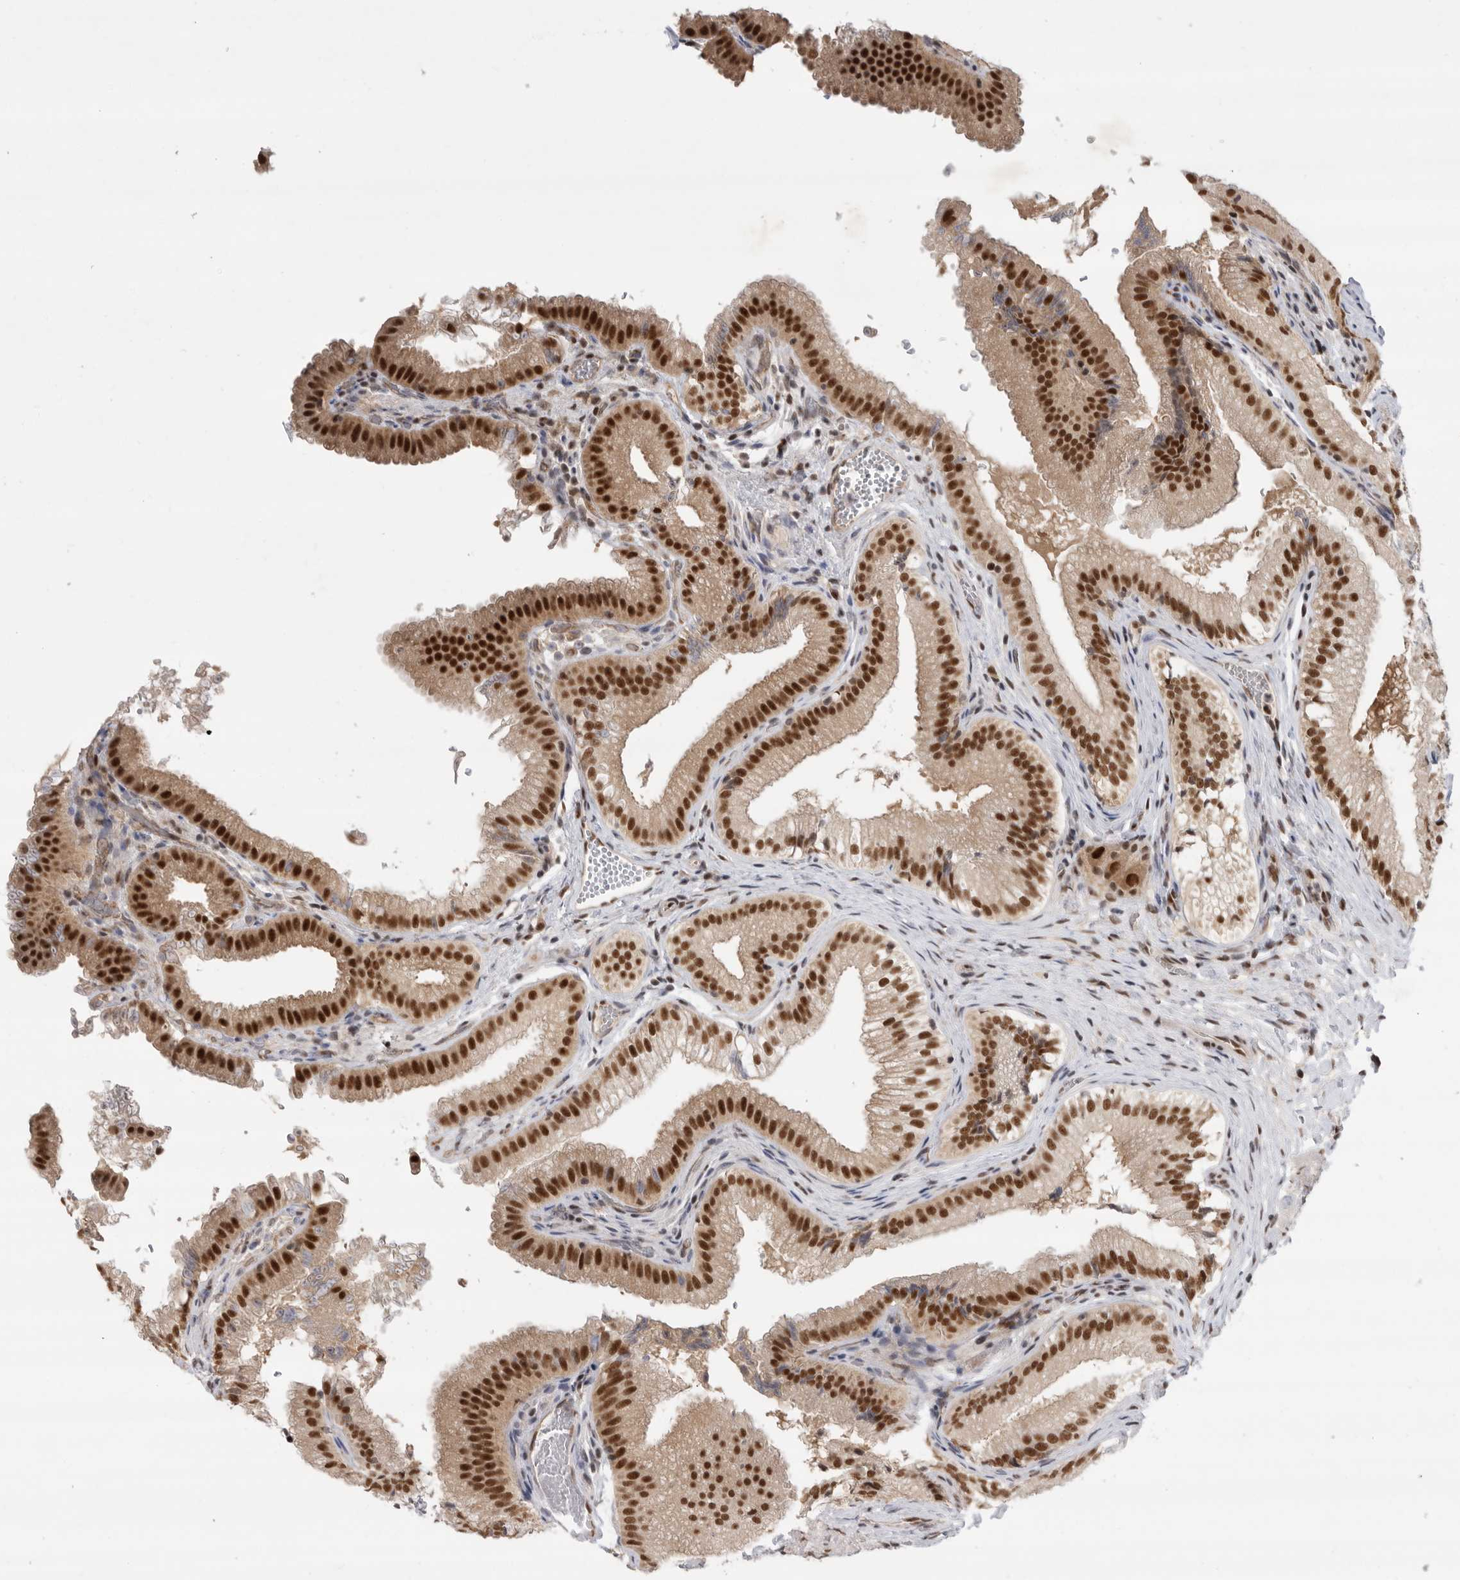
{"staining": {"intensity": "strong", "quantity": ">75%", "location": "nuclear"}, "tissue": "gallbladder", "cell_type": "Glandular cells", "image_type": "normal", "snomed": [{"axis": "morphology", "description": "Normal tissue, NOS"}, {"axis": "topography", "description": "Gallbladder"}], "caption": "Immunohistochemistry (IHC) of normal gallbladder reveals high levels of strong nuclear positivity in approximately >75% of glandular cells.", "gene": "ZNF830", "patient": {"sex": "female", "age": 30}}